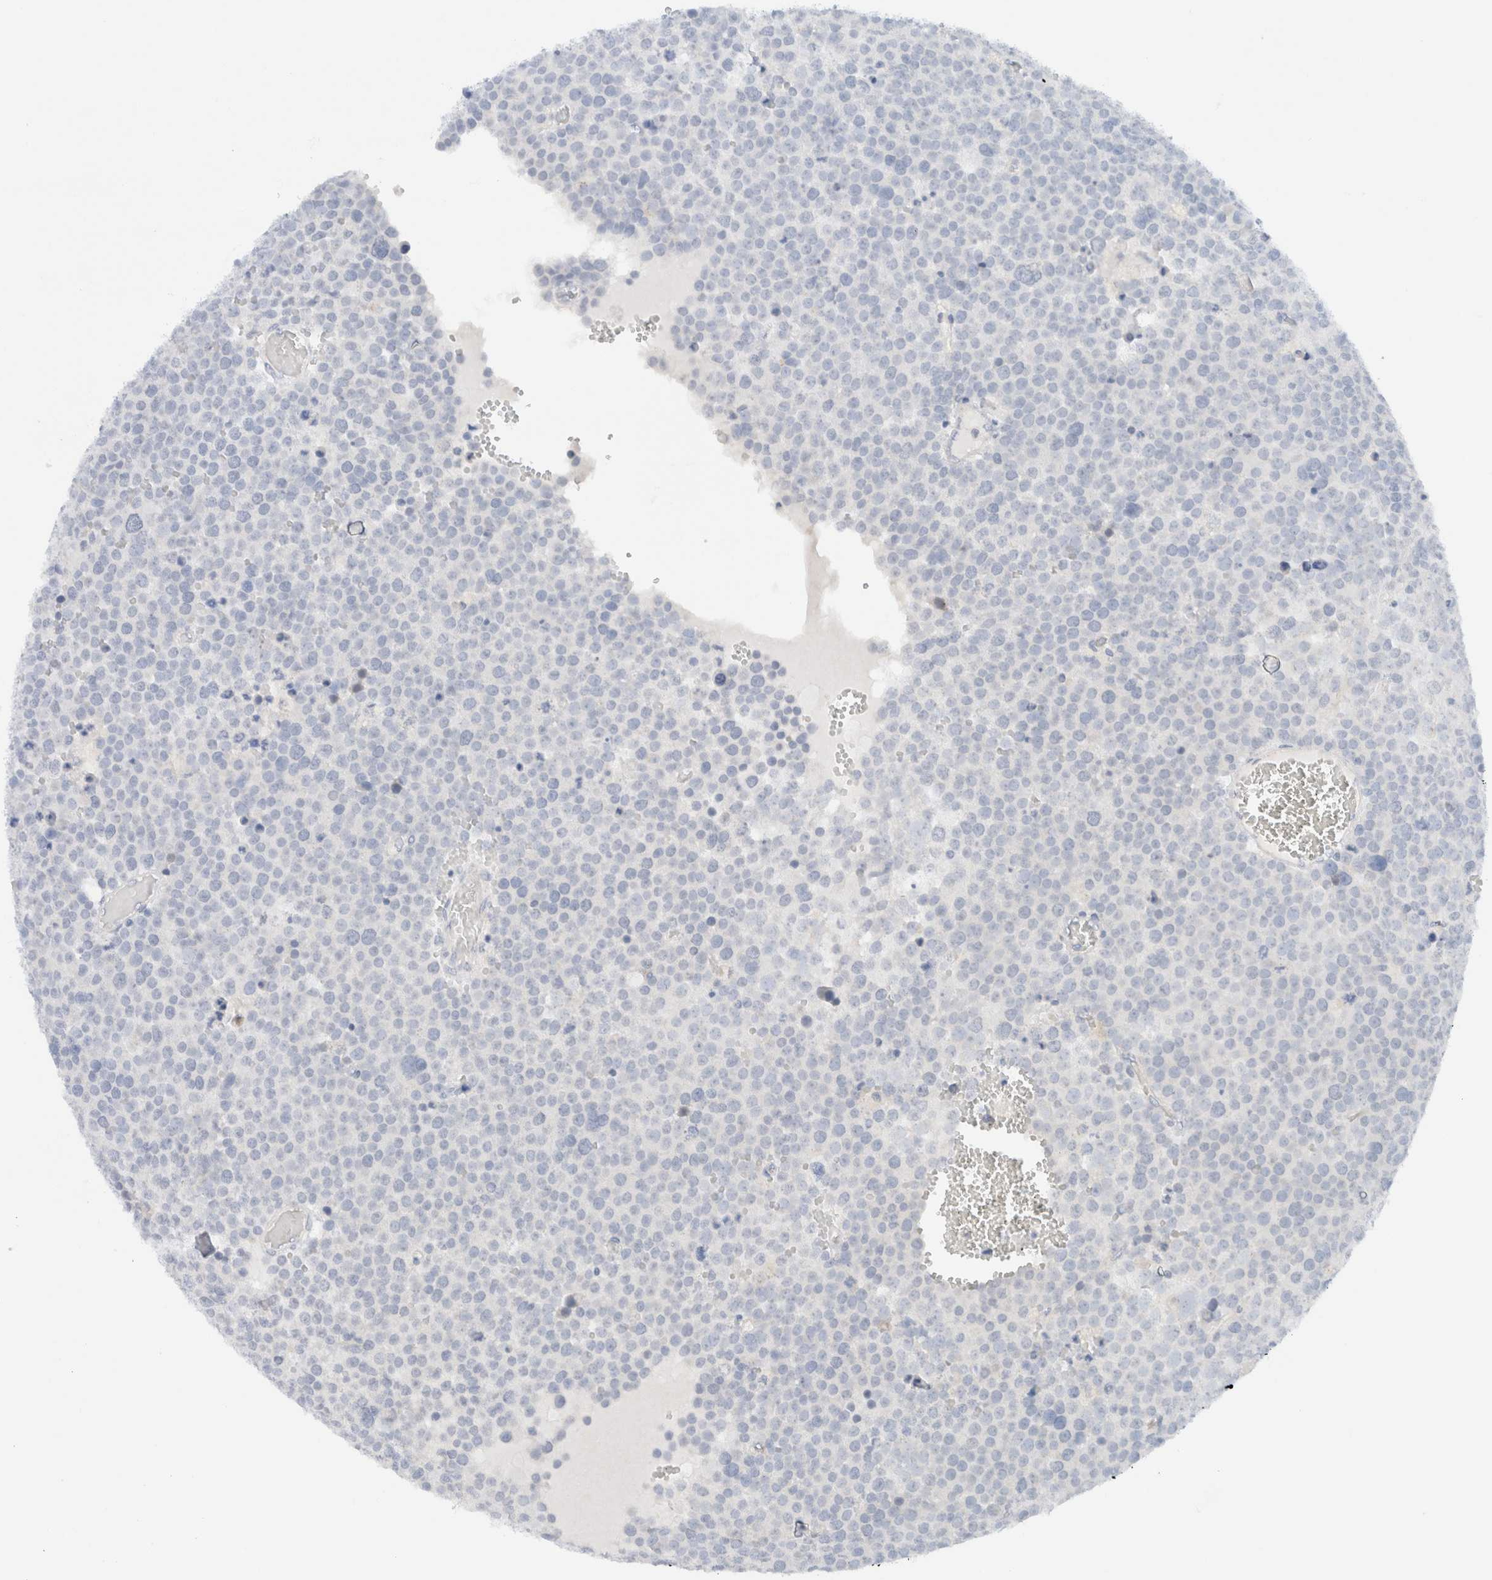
{"staining": {"intensity": "negative", "quantity": "none", "location": "none"}, "tissue": "testis cancer", "cell_type": "Tumor cells", "image_type": "cancer", "snomed": [{"axis": "morphology", "description": "Seminoma, NOS"}, {"axis": "topography", "description": "Testis"}], "caption": "A photomicrograph of seminoma (testis) stained for a protein displays no brown staining in tumor cells.", "gene": "SDR16C5", "patient": {"sex": "male", "age": 71}}